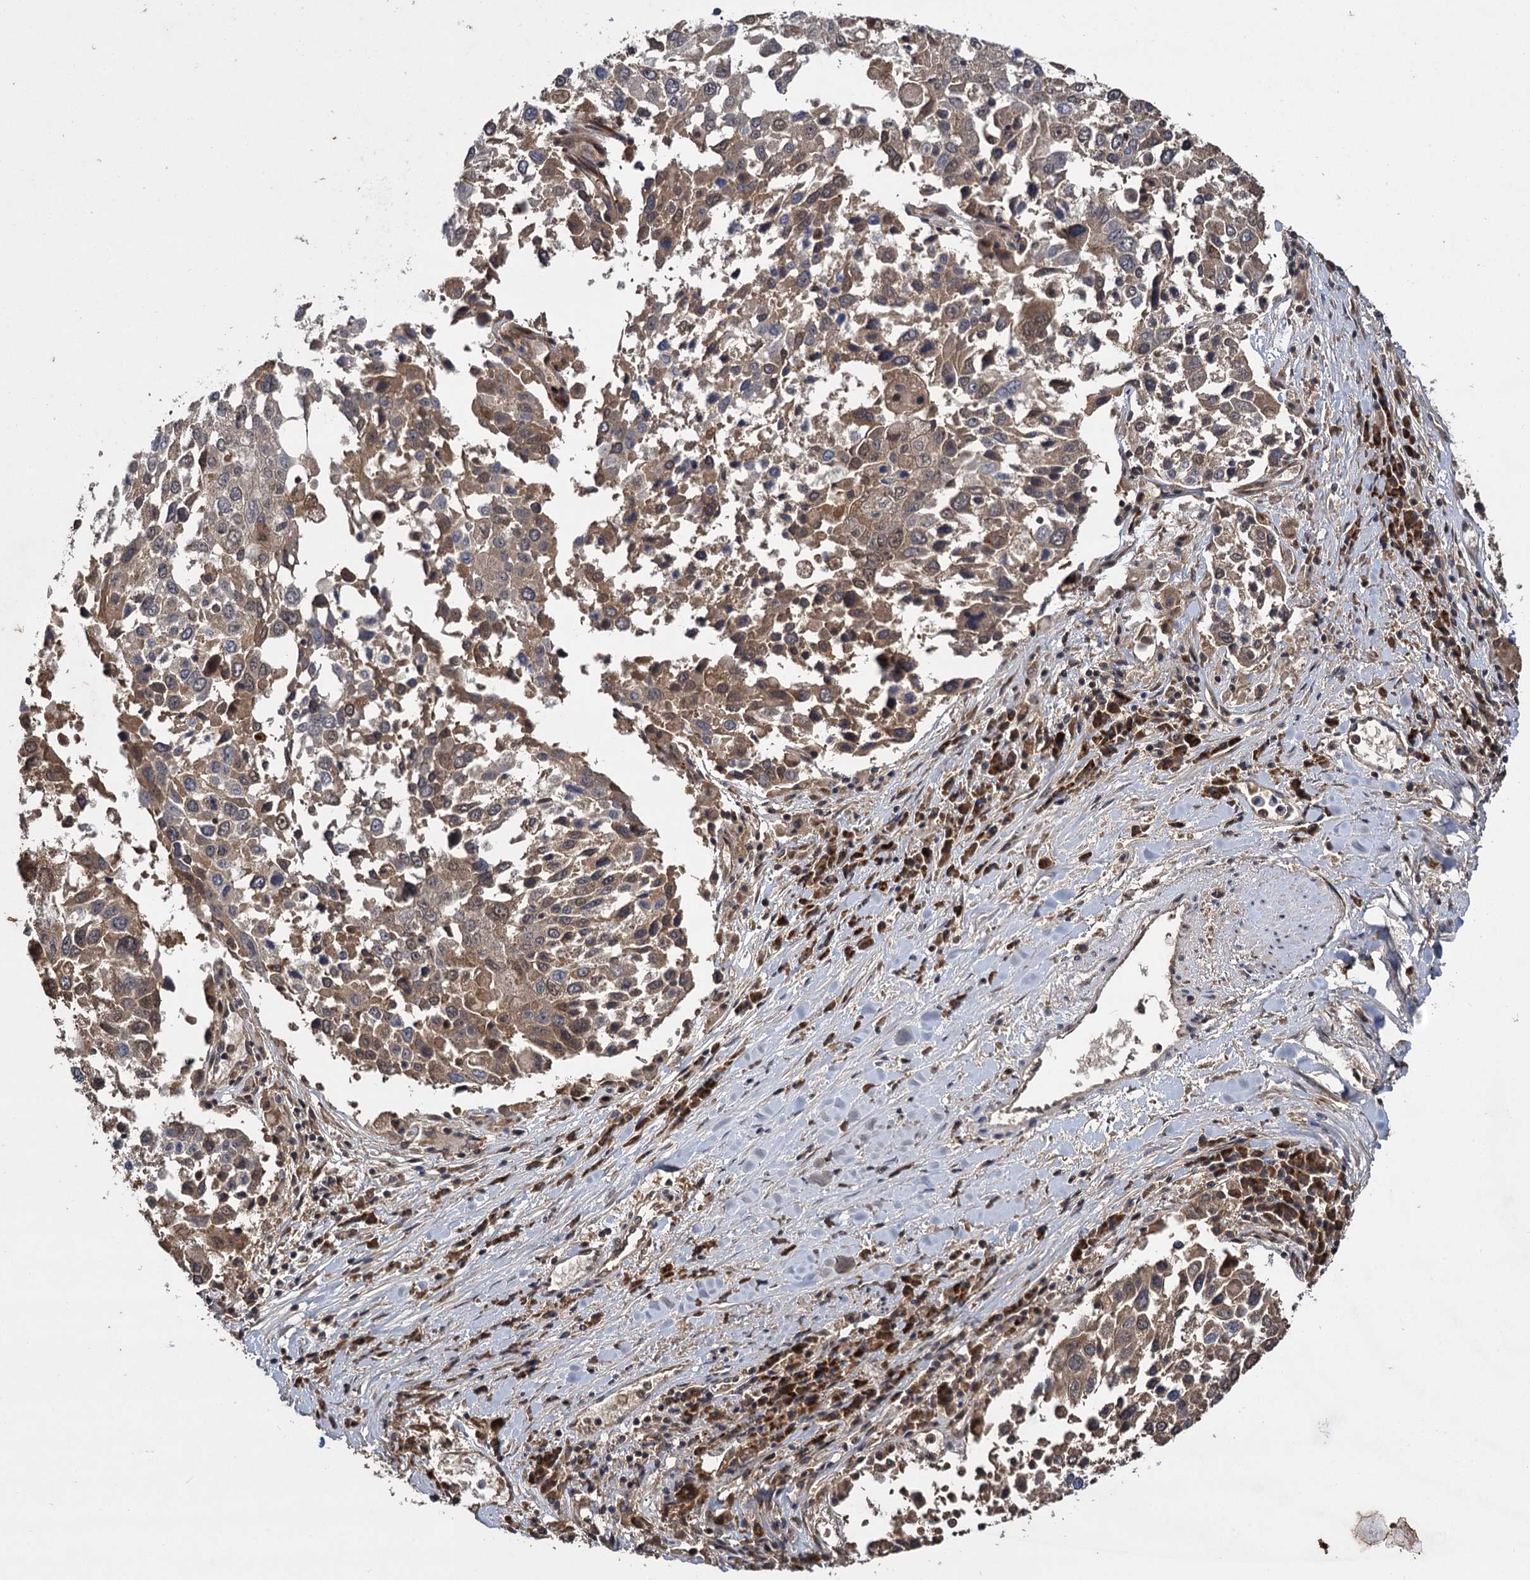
{"staining": {"intensity": "weak", "quantity": "25%-75%", "location": "cytoplasmic/membranous"}, "tissue": "lung cancer", "cell_type": "Tumor cells", "image_type": "cancer", "snomed": [{"axis": "morphology", "description": "Squamous cell carcinoma, NOS"}, {"axis": "topography", "description": "Lung"}], "caption": "Immunohistochemistry photomicrograph of squamous cell carcinoma (lung) stained for a protein (brown), which demonstrates low levels of weak cytoplasmic/membranous positivity in approximately 25%-75% of tumor cells.", "gene": "INPPL1", "patient": {"sex": "male", "age": 65}}